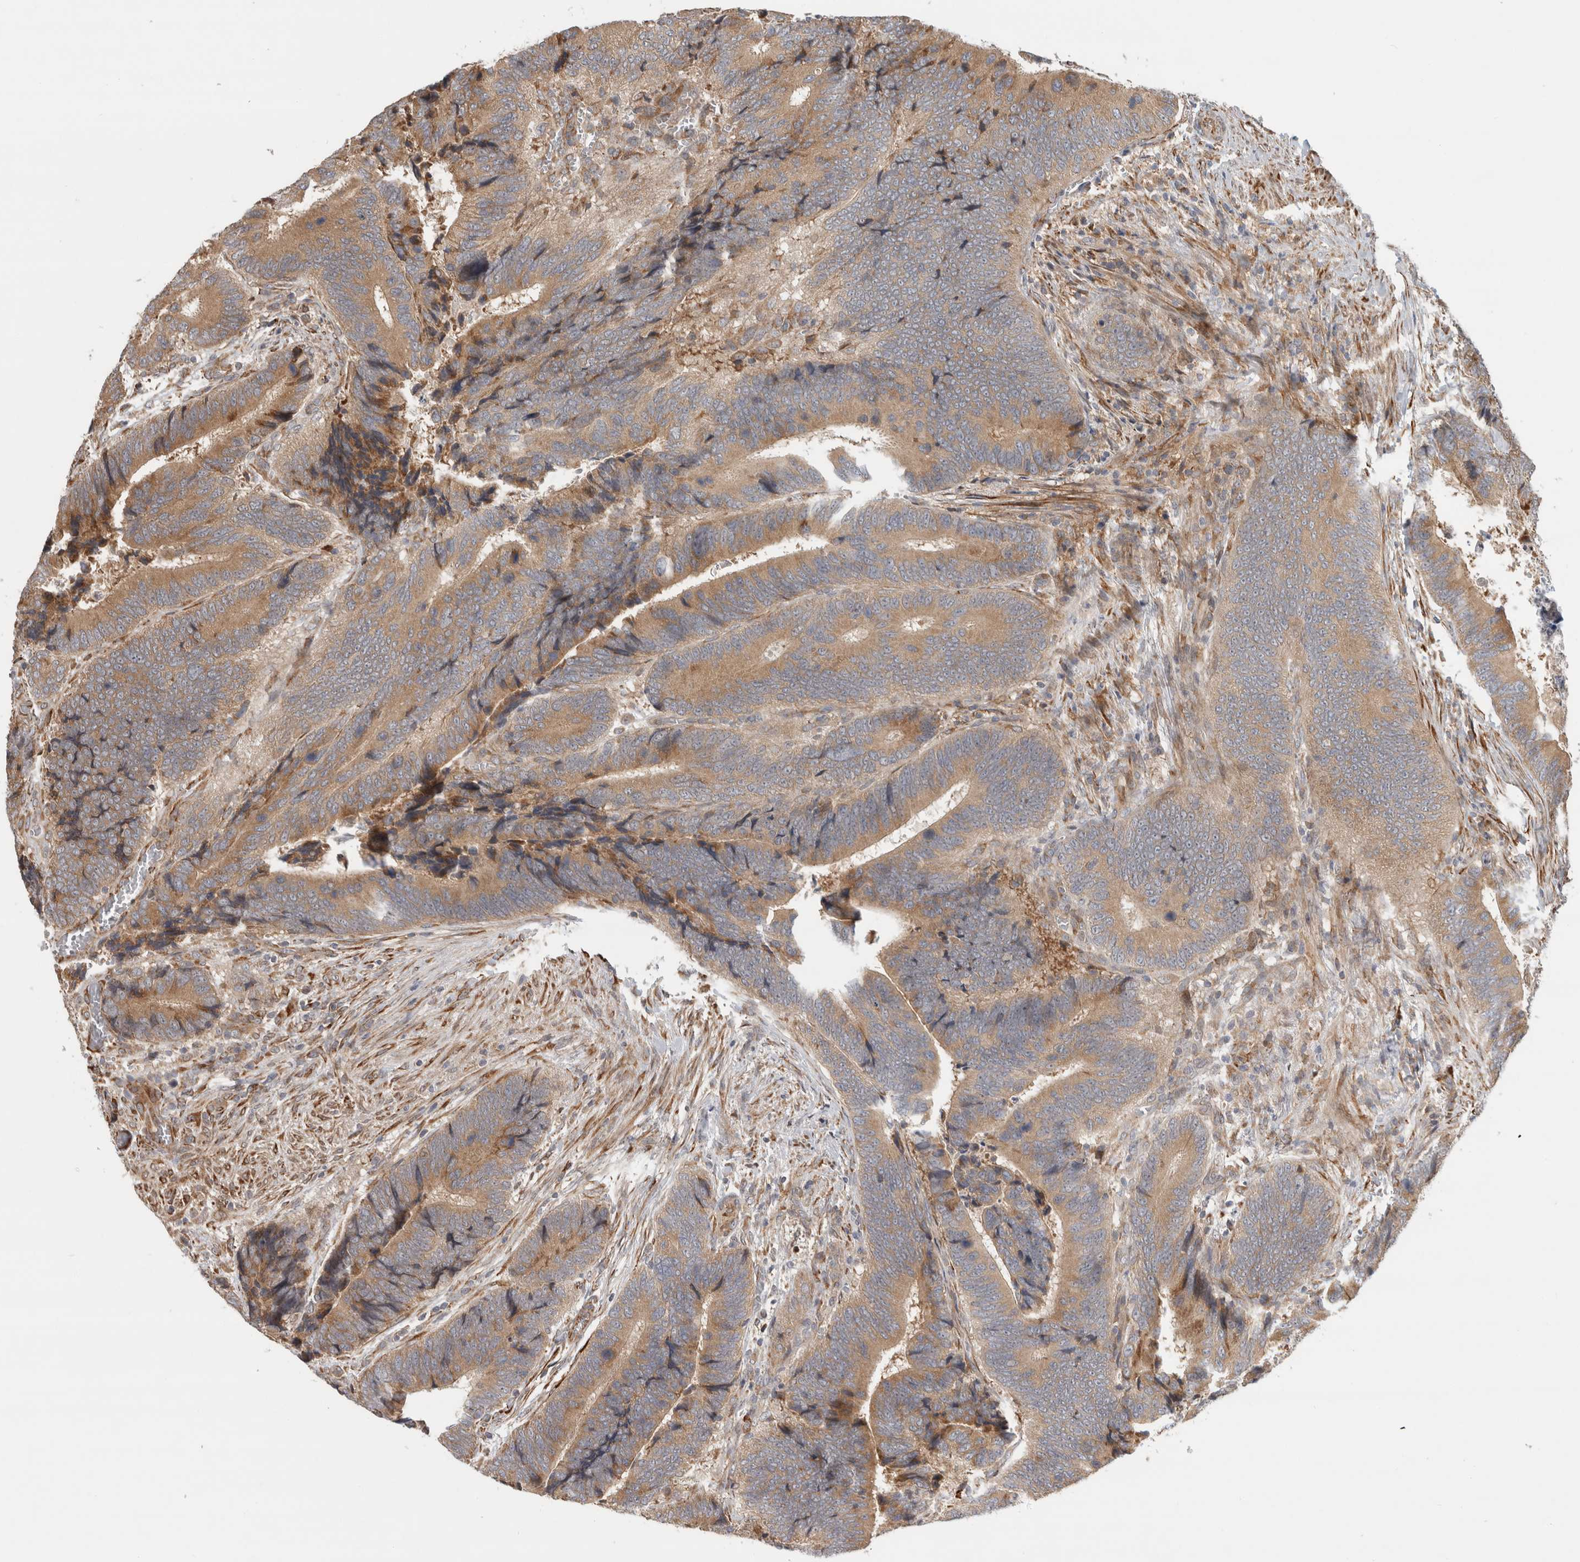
{"staining": {"intensity": "moderate", "quantity": ">75%", "location": "cytoplasmic/membranous"}, "tissue": "colorectal cancer", "cell_type": "Tumor cells", "image_type": "cancer", "snomed": [{"axis": "morphology", "description": "Inflammation, NOS"}, {"axis": "morphology", "description": "Adenocarcinoma, NOS"}, {"axis": "topography", "description": "Colon"}], "caption": "Protein analysis of adenocarcinoma (colorectal) tissue shows moderate cytoplasmic/membranous expression in about >75% of tumor cells. (Stains: DAB in brown, nuclei in blue, Microscopy: brightfield microscopy at high magnification).", "gene": "TUBD1", "patient": {"sex": "male", "age": 72}}